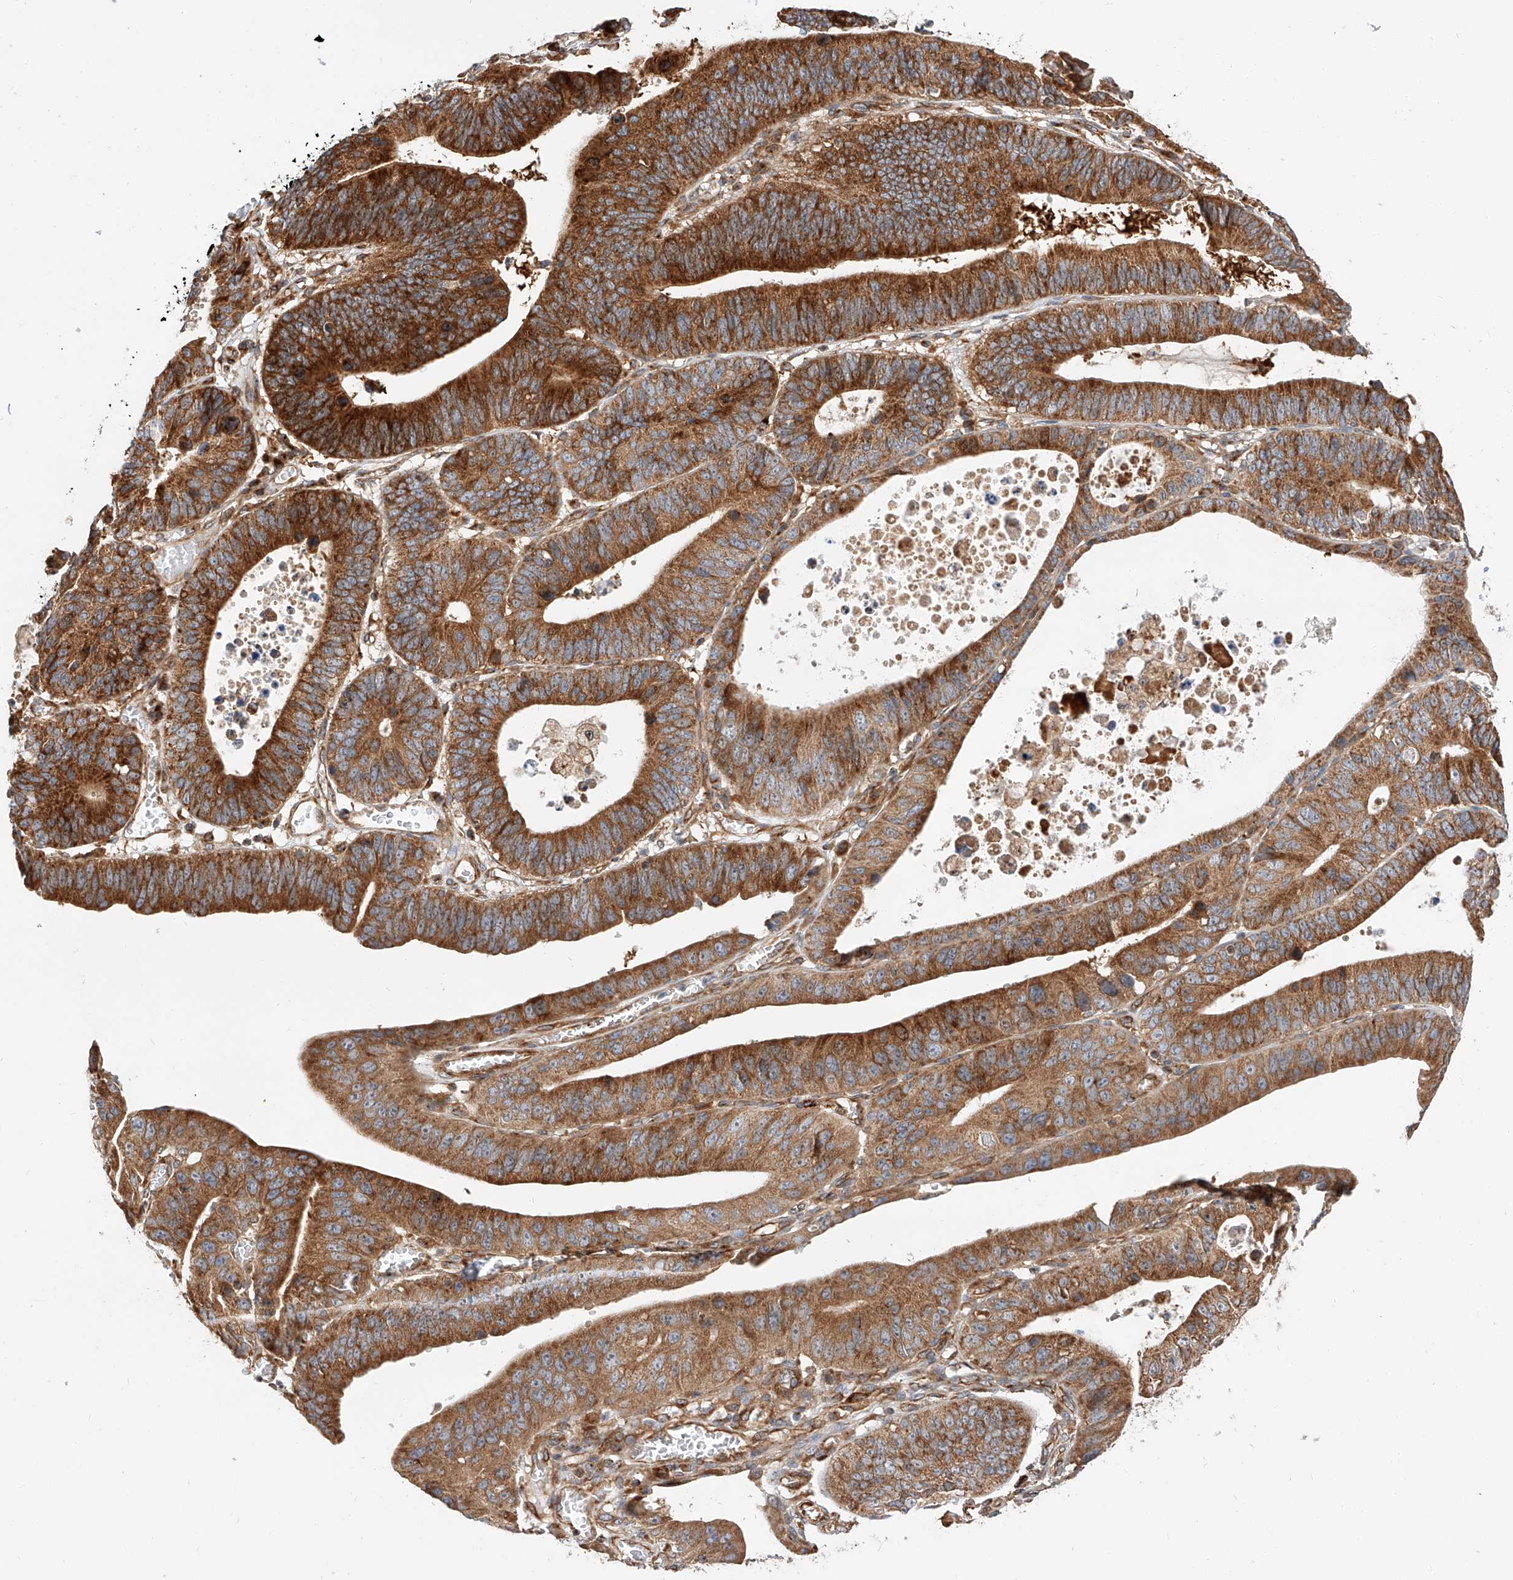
{"staining": {"intensity": "strong", "quantity": ">75%", "location": "cytoplasmic/membranous"}, "tissue": "stomach cancer", "cell_type": "Tumor cells", "image_type": "cancer", "snomed": [{"axis": "morphology", "description": "Adenocarcinoma, NOS"}, {"axis": "topography", "description": "Stomach"}], "caption": "Immunohistochemical staining of human adenocarcinoma (stomach) displays high levels of strong cytoplasmic/membranous positivity in about >75% of tumor cells.", "gene": "ISCA2", "patient": {"sex": "male", "age": 59}}